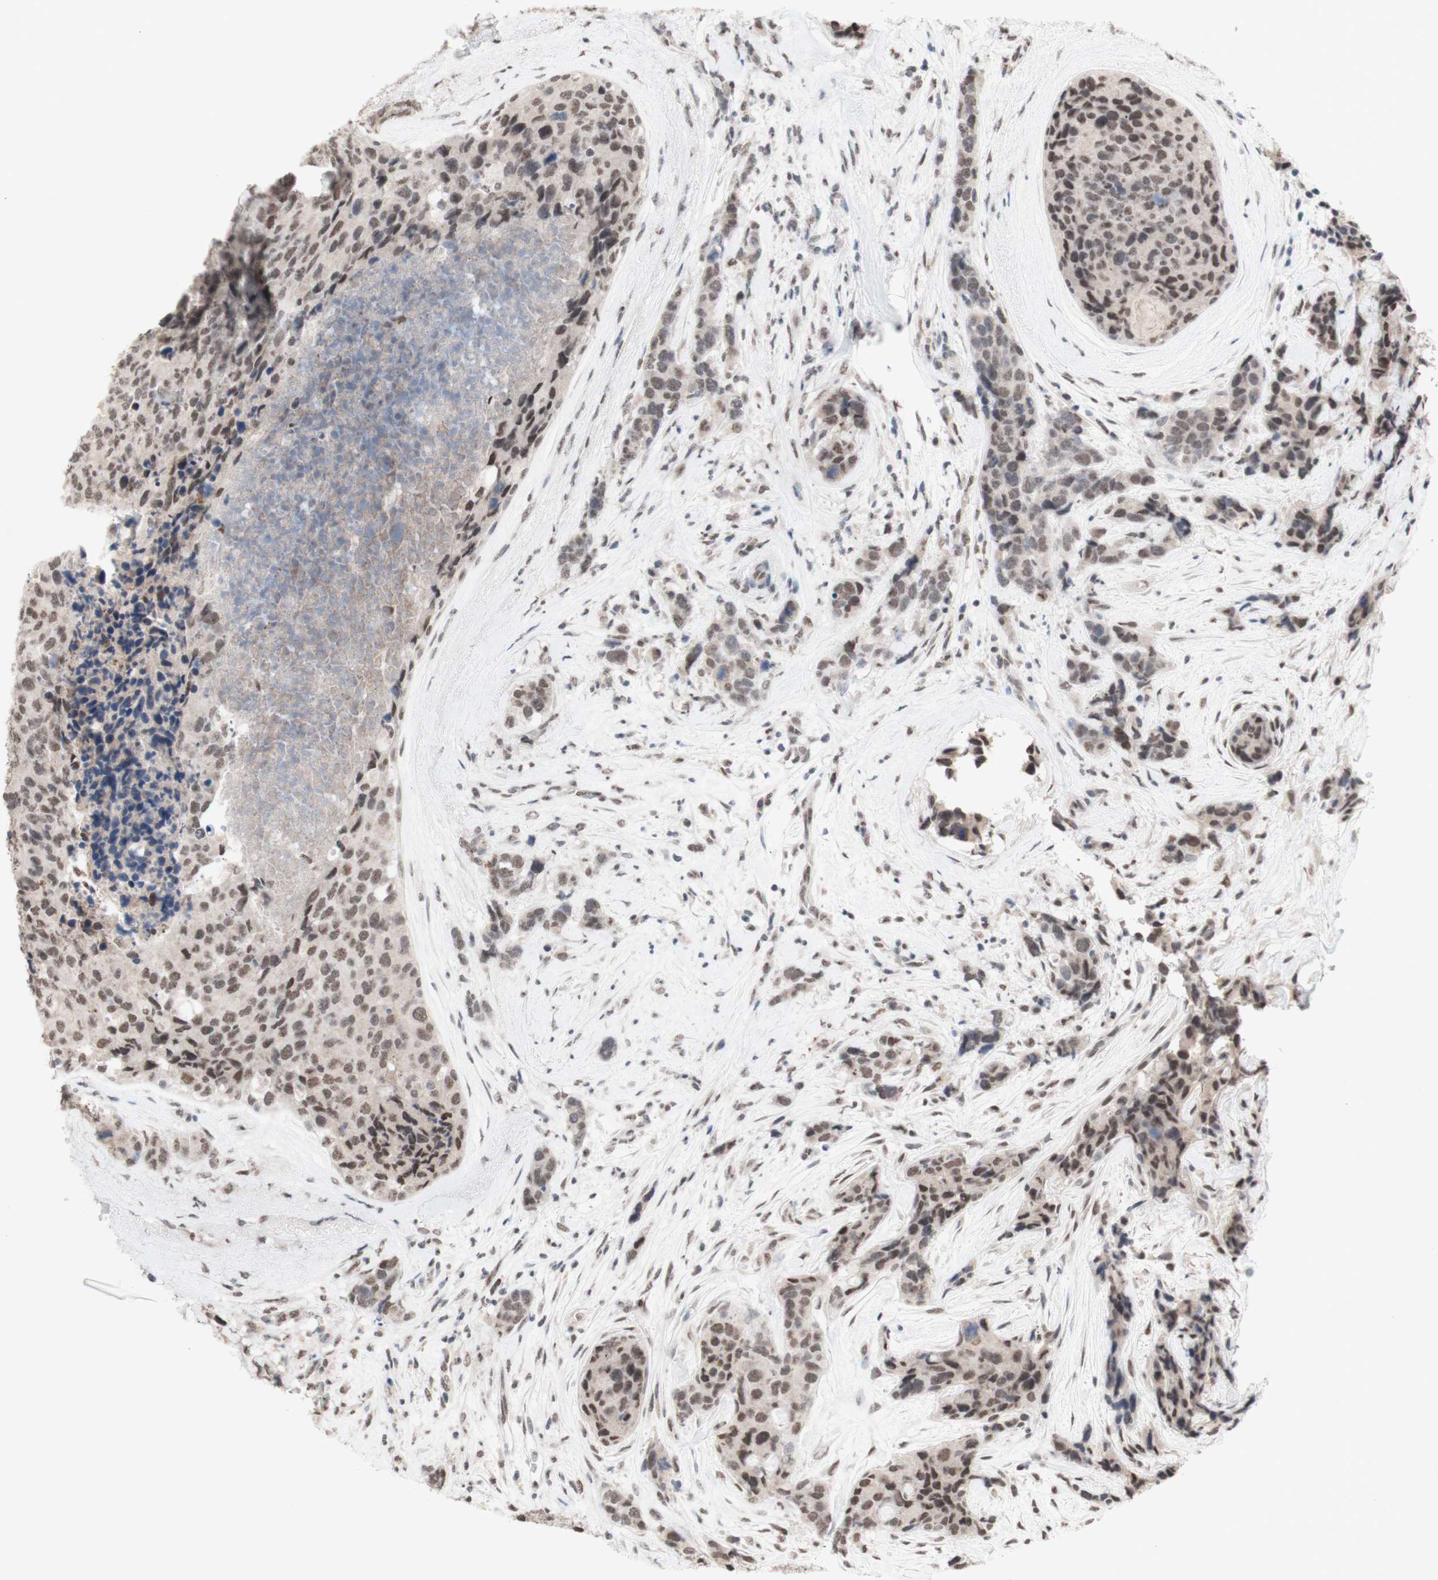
{"staining": {"intensity": "moderate", "quantity": ">75%", "location": "nuclear"}, "tissue": "breast cancer", "cell_type": "Tumor cells", "image_type": "cancer", "snomed": [{"axis": "morphology", "description": "Lobular carcinoma"}, {"axis": "topography", "description": "Breast"}], "caption": "IHC histopathology image of neoplastic tissue: breast cancer (lobular carcinoma) stained using immunohistochemistry (IHC) shows medium levels of moderate protein expression localized specifically in the nuclear of tumor cells, appearing as a nuclear brown color.", "gene": "SFPQ", "patient": {"sex": "female", "age": 59}}